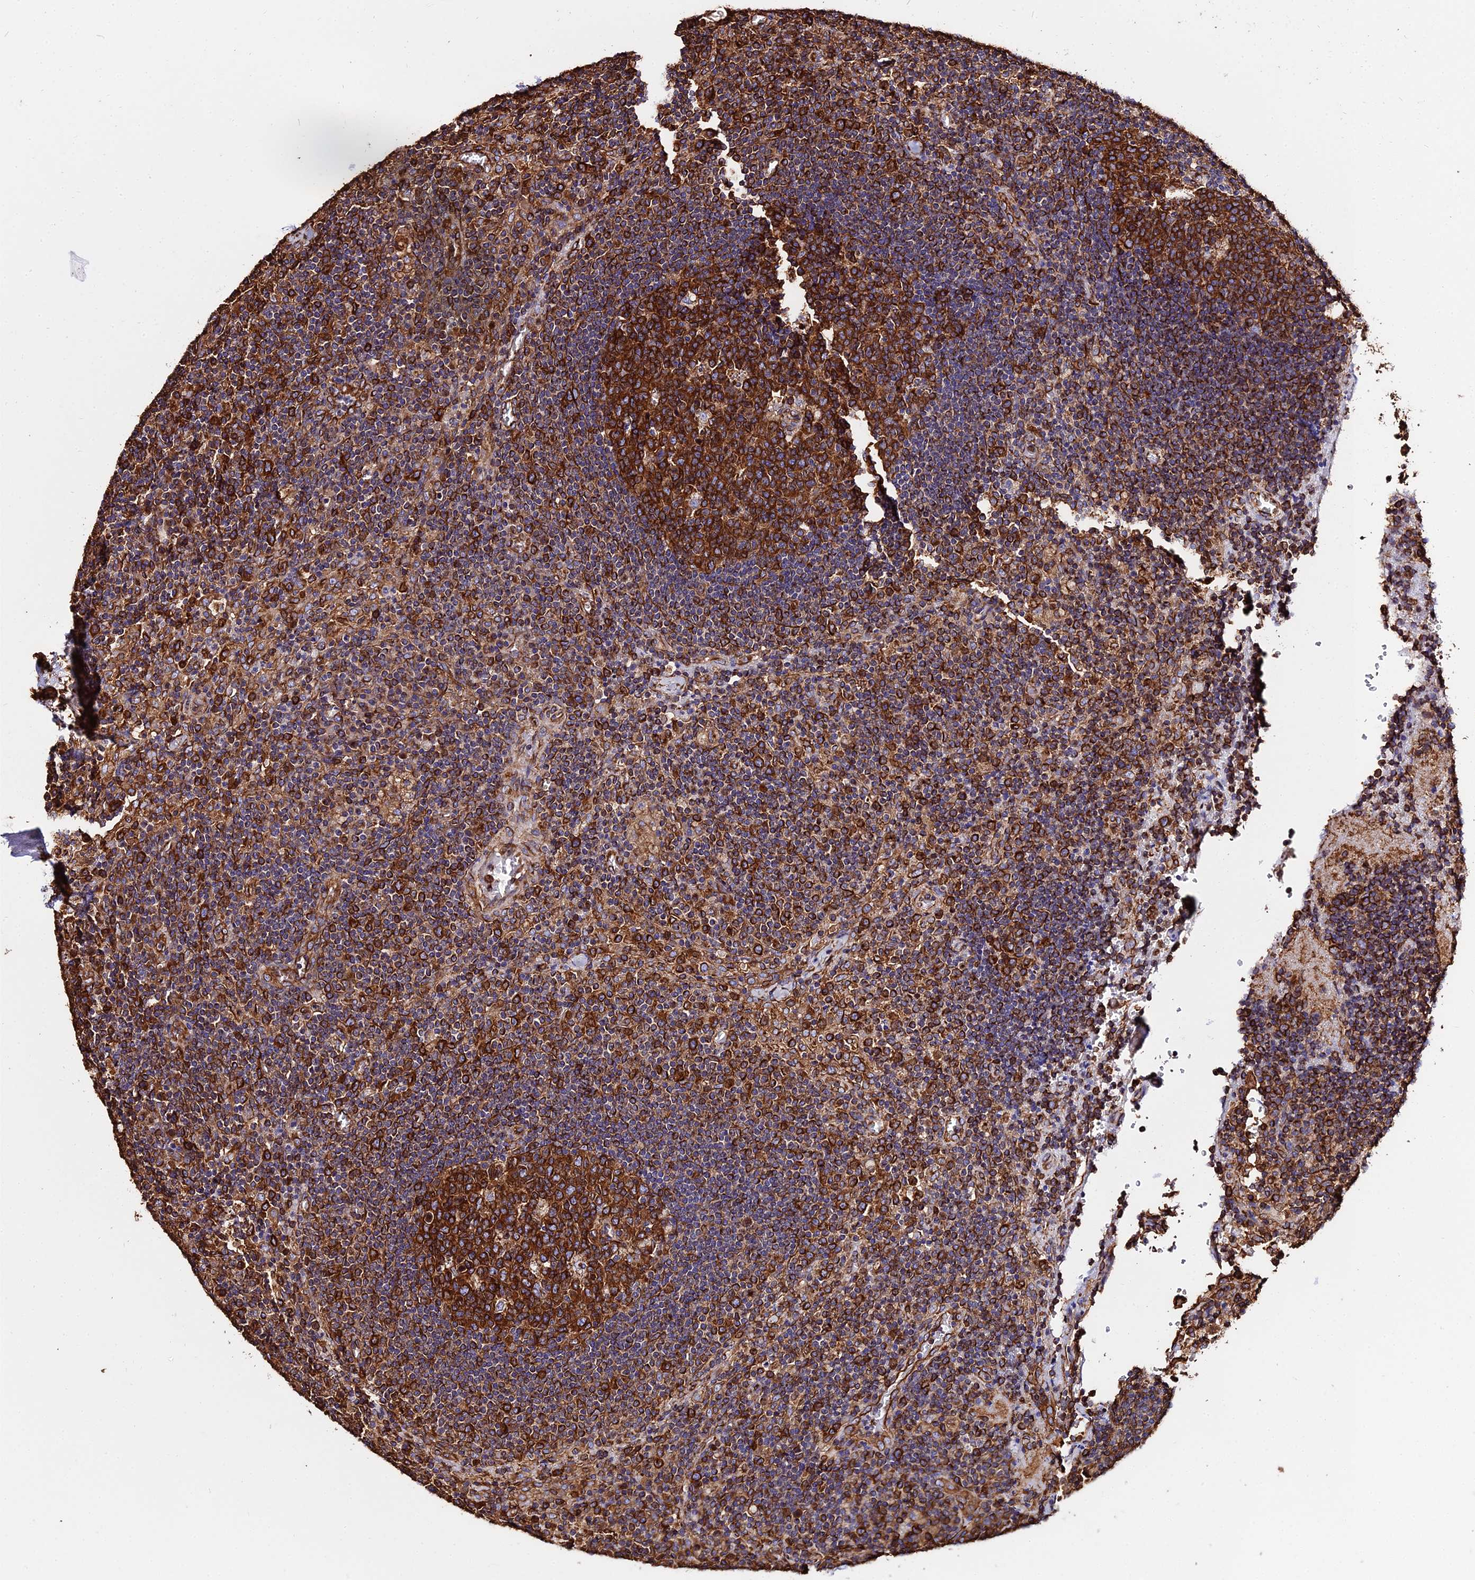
{"staining": {"intensity": "strong", "quantity": ">75%", "location": "cytoplasmic/membranous"}, "tissue": "lymph node", "cell_type": "Germinal center cells", "image_type": "normal", "snomed": [{"axis": "morphology", "description": "Normal tissue, NOS"}, {"axis": "topography", "description": "Lymph node"}], "caption": "The immunohistochemical stain labels strong cytoplasmic/membranous expression in germinal center cells of unremarkable lymph node.", "gene": "TUBA1A", "patient": {"sex": "male", "age": 58}}